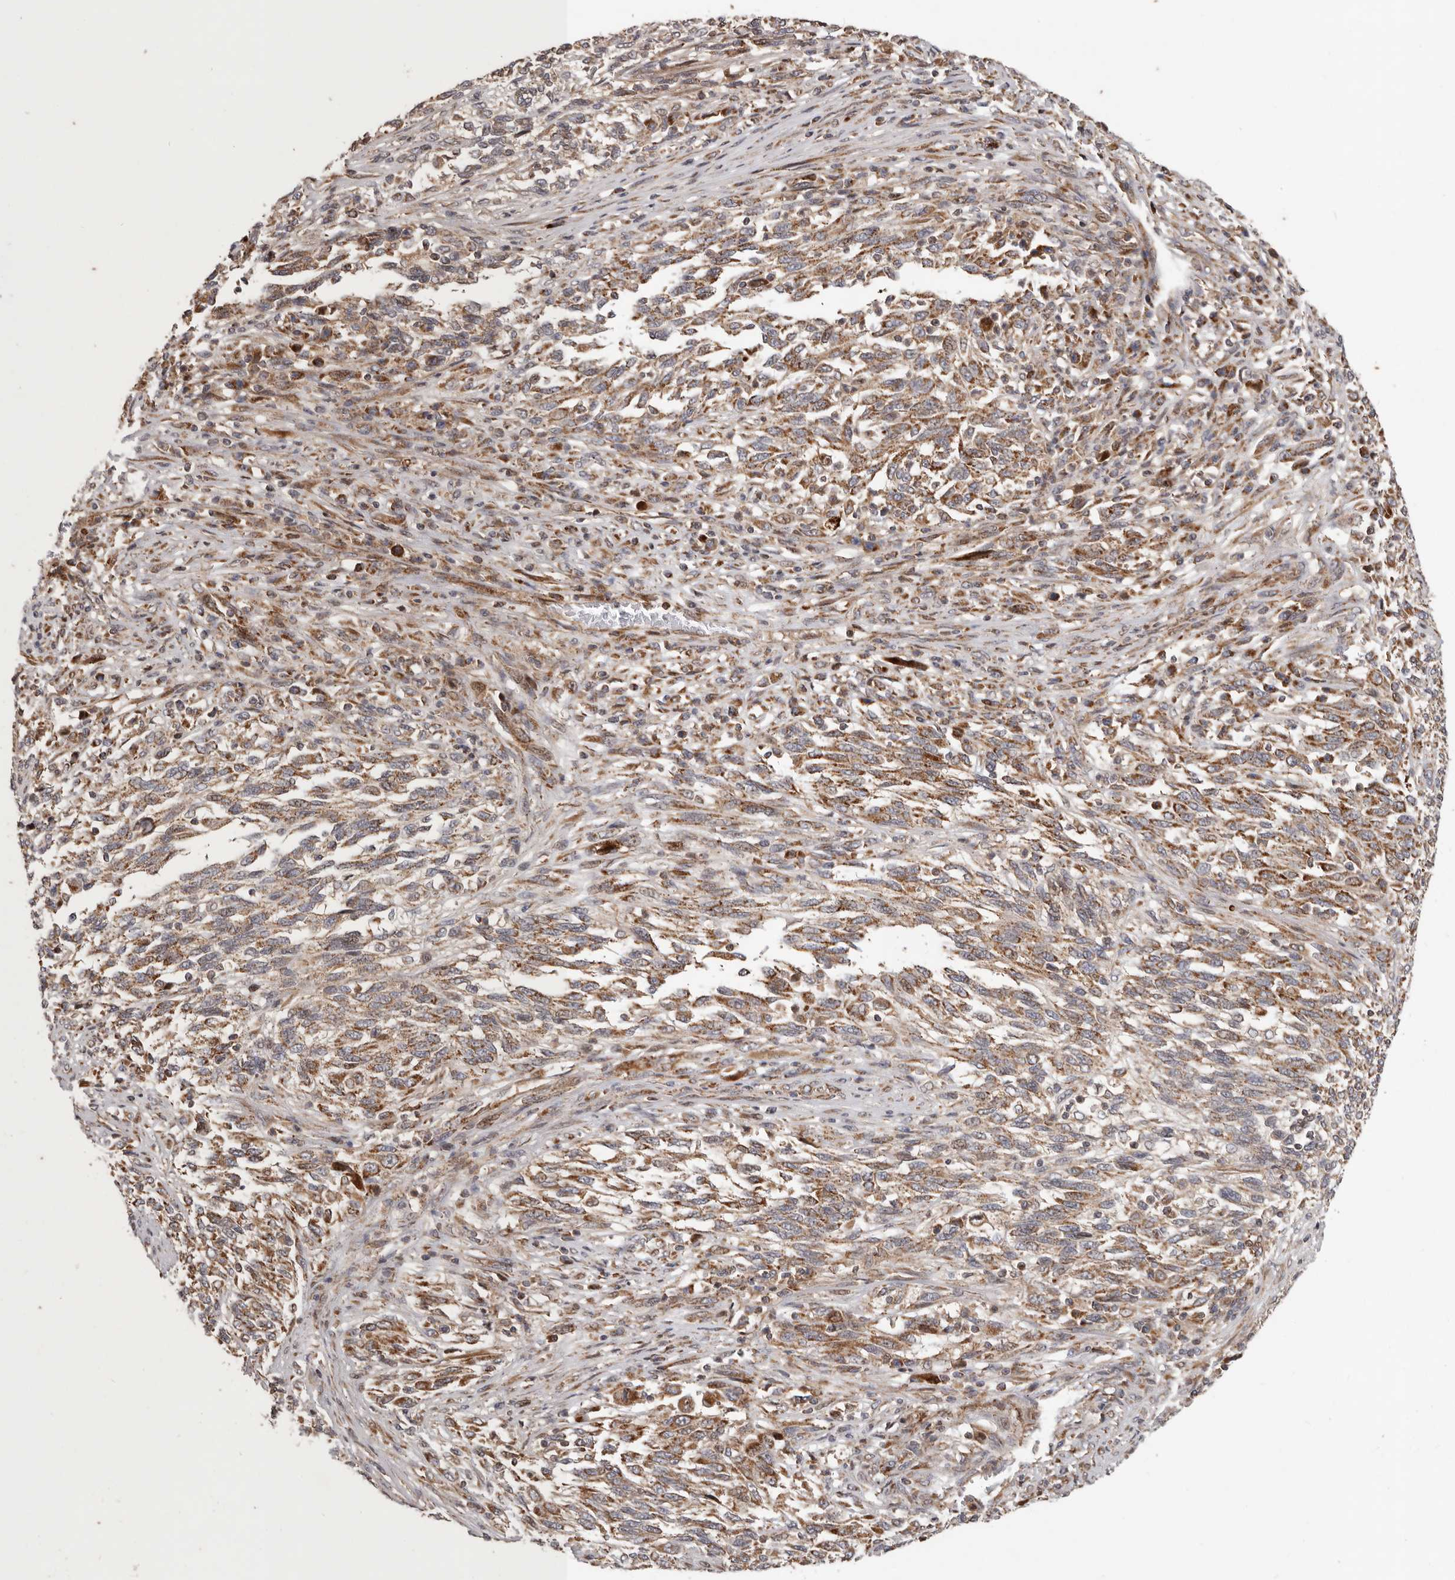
{"staining": {"intensity": "strong", "quantity": ">75%", "location": "cytoplasmic/membranous"}, "tissue": "melanoma", "cell_type": "Tumor cells", "image_type": "cancer", "snomed": [{"axis": "morphology", "description": "Malignant melanoma, Metastatic site"}, {"axis": "topography", "description": "Lymph node"}], "caption": "A photomicrograph of malignant melanoma (metastatic site) stained for a protein displays strong cytoplasmic/membranous brown staining in tumor cells. (Brightfield microscopy of DAB IHC at high magnification).", "gene": "MRPS10", "patient": {"sex": "male", "age": 61}}